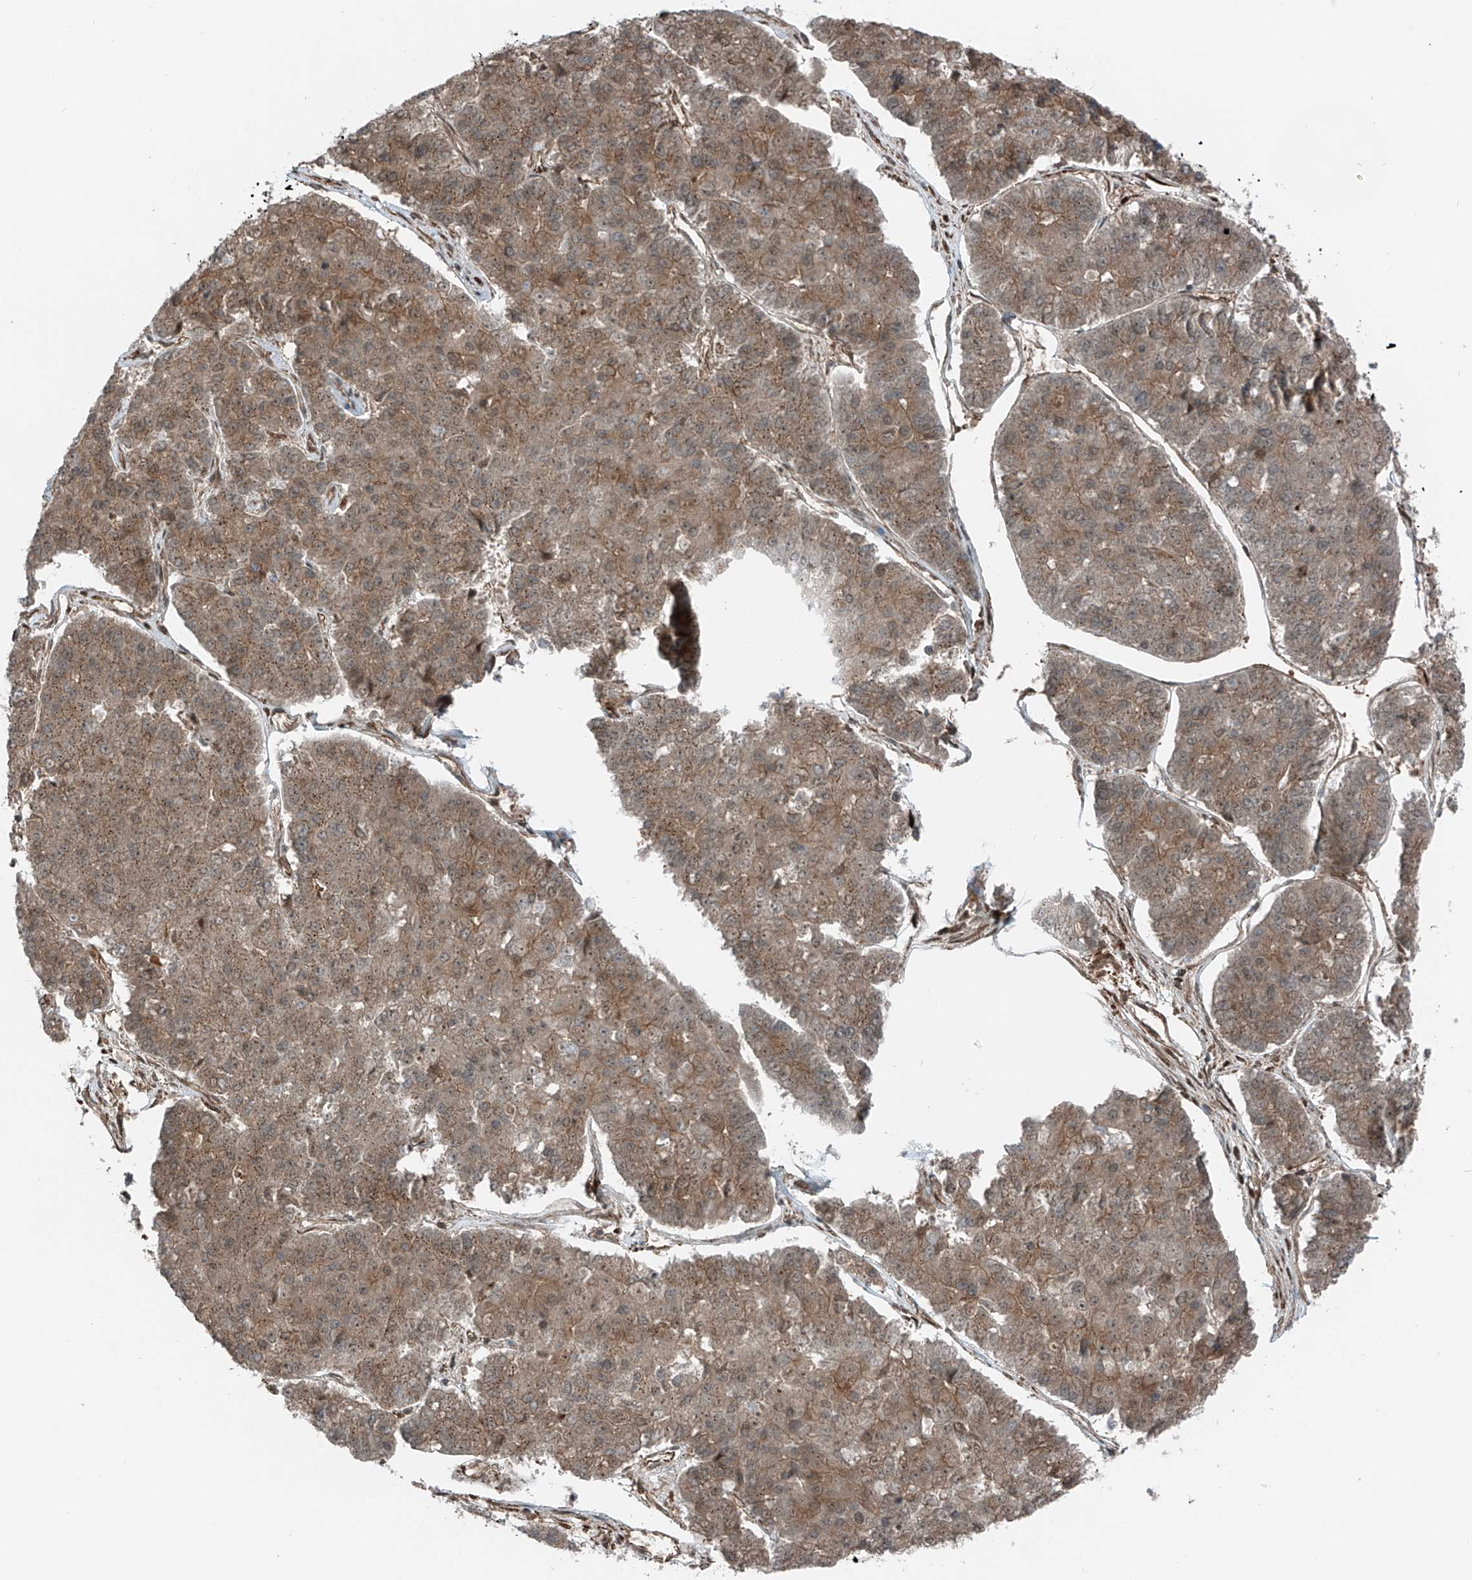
{"staining": {"intensity": "moderate", "quantity": ">75%", "location": "cytoplasmic/membranous,nuclear"}, "tissue": "pancreatic cancer", "cell_type": "Tumor cells", "image_type": "cancer", "snomed": [{"axis": "morphology", "description": "Adenocarcinoma, NOS"}, {"axis": "topography", "description": "Pancreas"}], "caption": "The image exhibits staining of pancreatic adenocarcinoma, revealing moderate cytoplasmic/membranous and nuclear protein expression (brown color) within tumor cells. (Stains: DAB (3,3'-diaminobenzidine) in brown, nuclei in blue, Microscopy: brightfield microscopy at high magnification).", "gene": "USP48", "patient": {"sex": "male", "age": 50}}